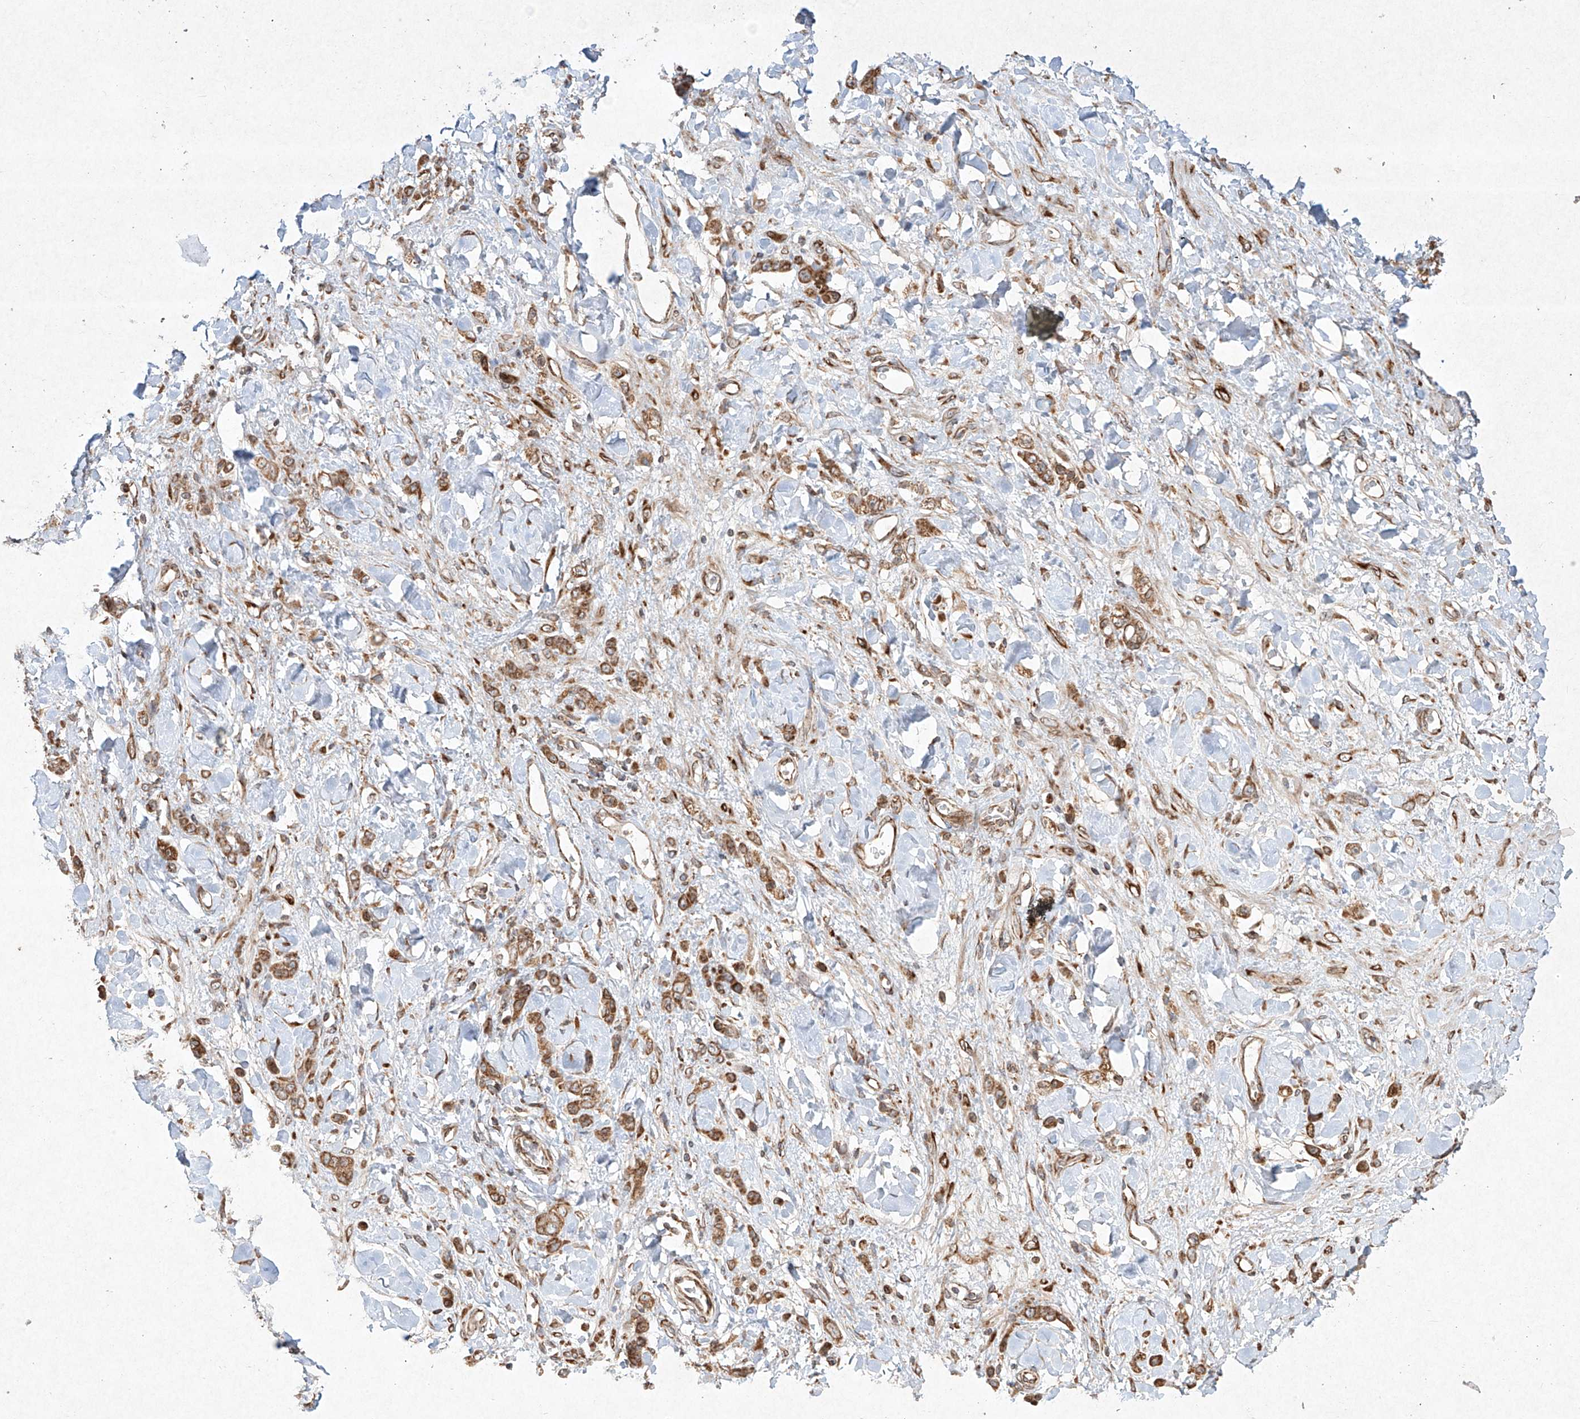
{"staining": {"intensity": "moderate", "quantity": ">75%", "location": "cytoplasmic/membranous"}, "tissue": "stomach cancer", "cell_type": "Tumor cells", "image_type": "cancer", "snomed": [{"axis": "morphology", "description": "Normal tissue, NOS"}, {"axis": "morphology", "description": "Adenocarcinoma, NOS"}, {"axis": "topography", "description": "Stomach"}], "caption": "Adenocarcinoma (stomach) tissue exhibits moderate cytoplasmic/membranous staining in about >75% of tumor cells, visualized by immunohistochemistry.", "gene": "SEMA3B", "patient": {"sex": "male", "age": 82}}